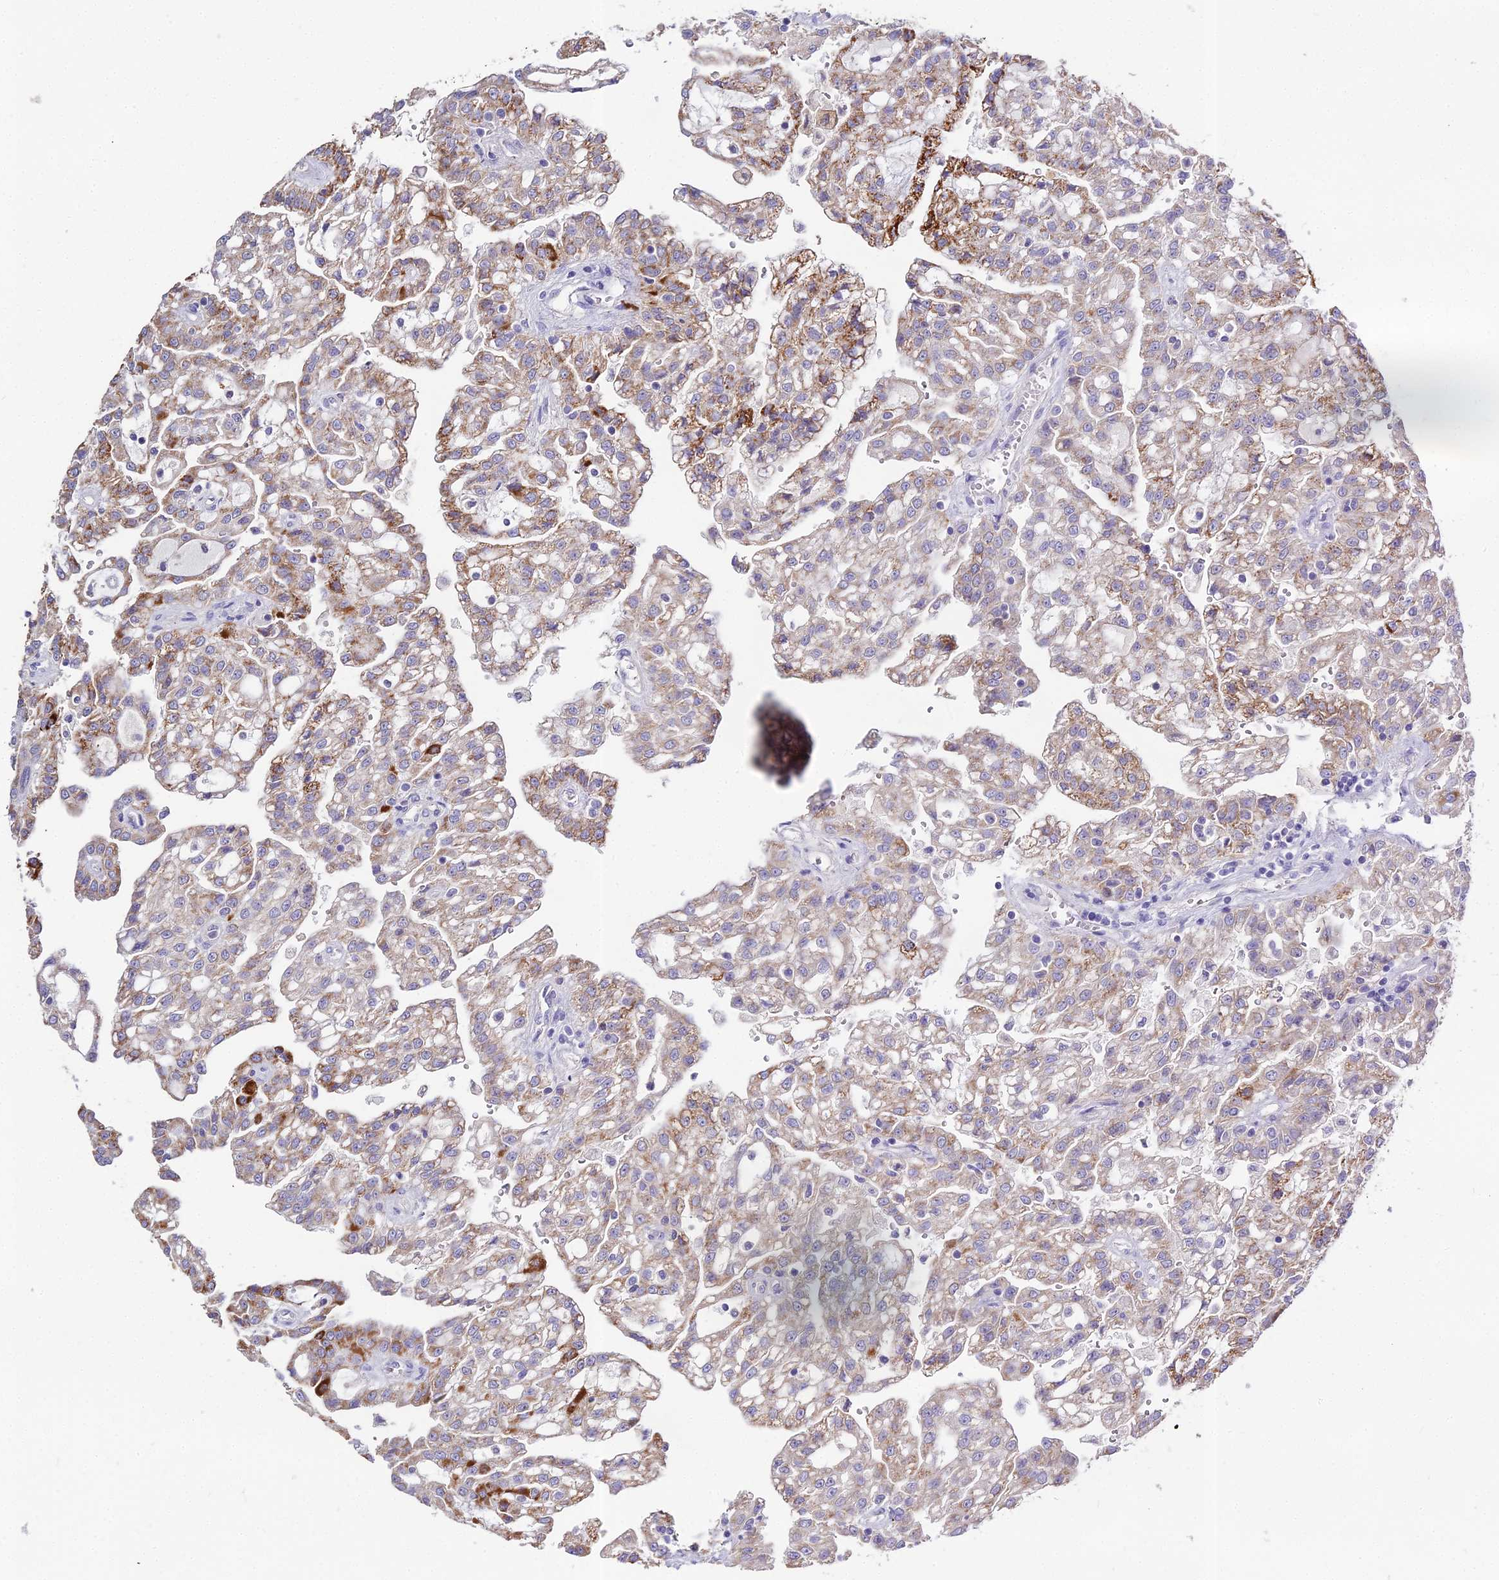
{"staining": {"intensity": "moderate", "quantity": "25%-75%", "location": "cytoplasmic/membranous"}, "tissue": "renal cancer", "cell_type": "Tumor cells", "image_type": "cancer", "snomed": [{"axis": "morphology", "description": "Adenocarcinoma, NOS"}, {"axis": "topography", "description": "Kidney"}], "caption": "A high-resolution histopathology image shows immunohistochemistry staining of renal cancer, which shows moderate cytoplasmic/membranous expression in about 25%-75% of tumor cells.", "gene": "GLYAT", "patient": {"sex": "male", "age": 63}}